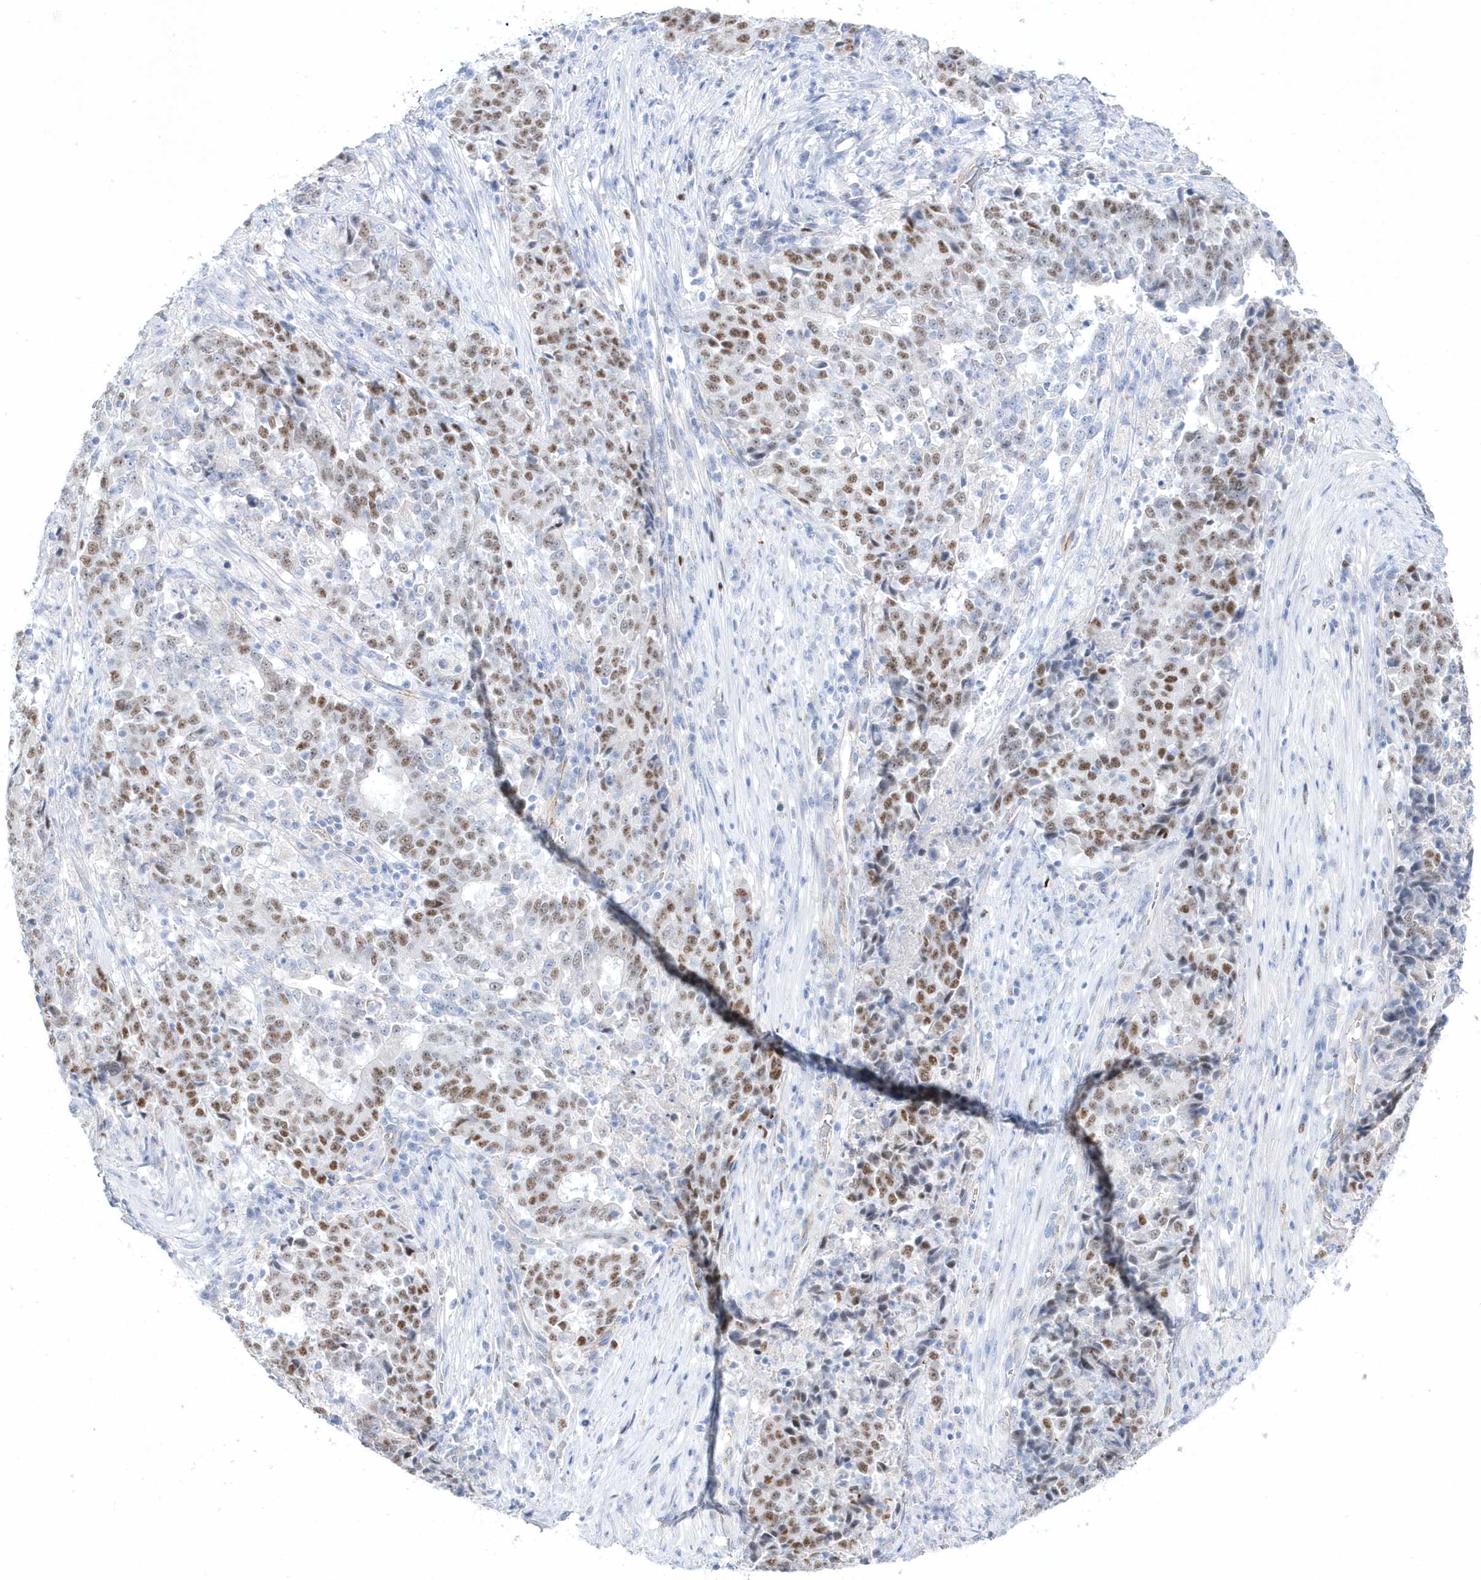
{"staining": {"intensity": "moderate", "quantity": ">75%", "location": "nuclear"}, "tissue": "stomach cancer", "cell_type": "Tumor cells", "image_type": "cancer", "snomed": [{"axis": "morphology", "description": "Adenocarcinoma, NOS"}, {"axis": "topography", "description": "Stomach"}], "caption": "A micrograph of adenocarcinoma (stomach) stained for a protein shows moderate nuclear brown staining in tumor cells.", "gene": "TMCO6", "patient": {"sex": "male", "age": 59}}